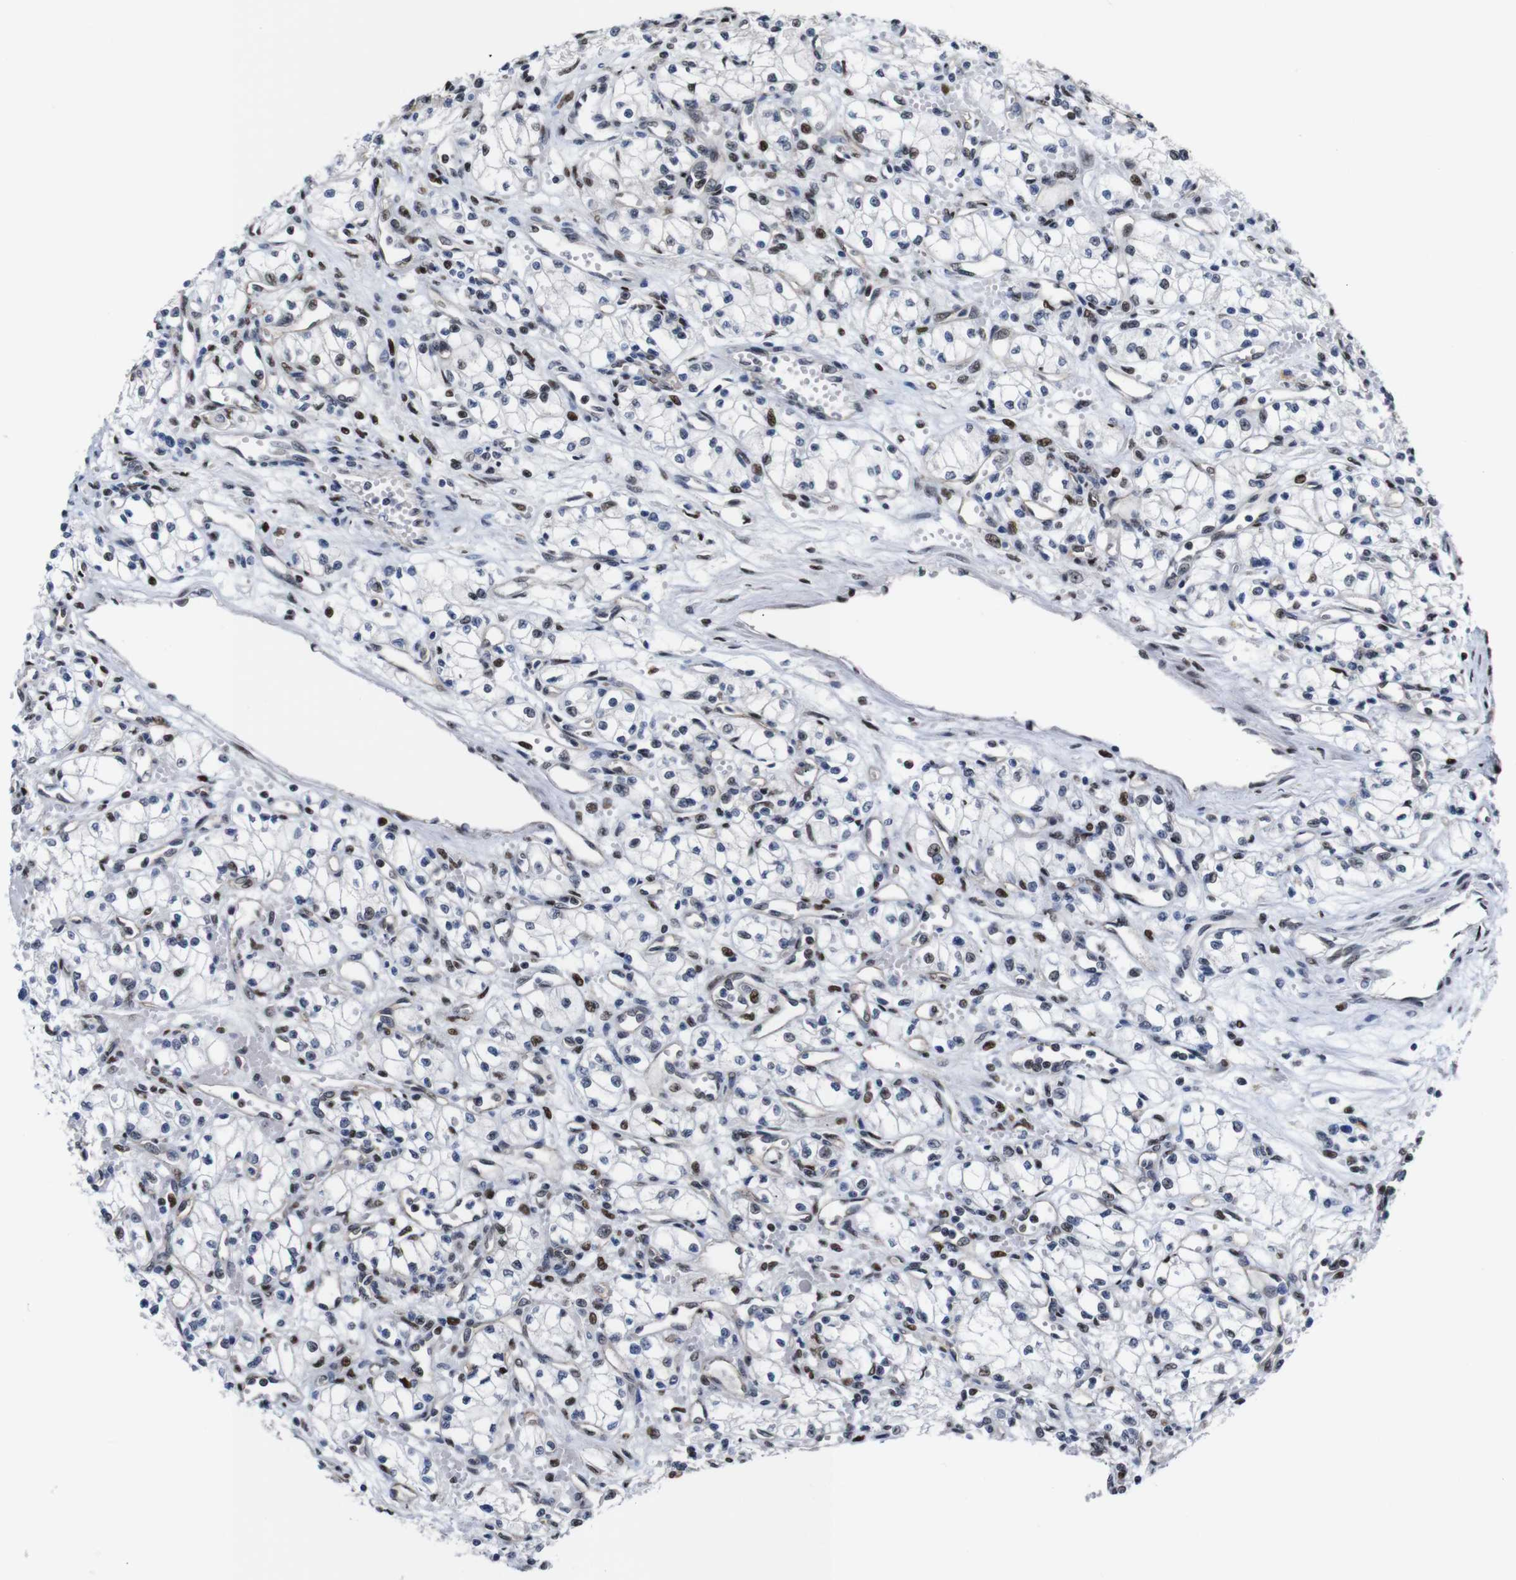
{"staining": {"intensity": "moderate", "quantity": "<25%", "location": "nuclear"}, "tissue": "renal cancer", "cell_type": "Tumor cells", "image_type": "cancer", "snomed": [{"axis": "morphology", "description": "Normal tissue, NOS"}, {"axis": "morphology", "description": "Adenocarcinoma, NOS"}, {"axis": "topography", "description": "Kidney"}], "caption": "High-power microscopy captured an IHC histopathology image of renal cancer, revealing moderate nuclear positivity in approximately <25% of tumor cells.", "gene": "GATA6", "patient": {"sex": "male", "age": 59}}